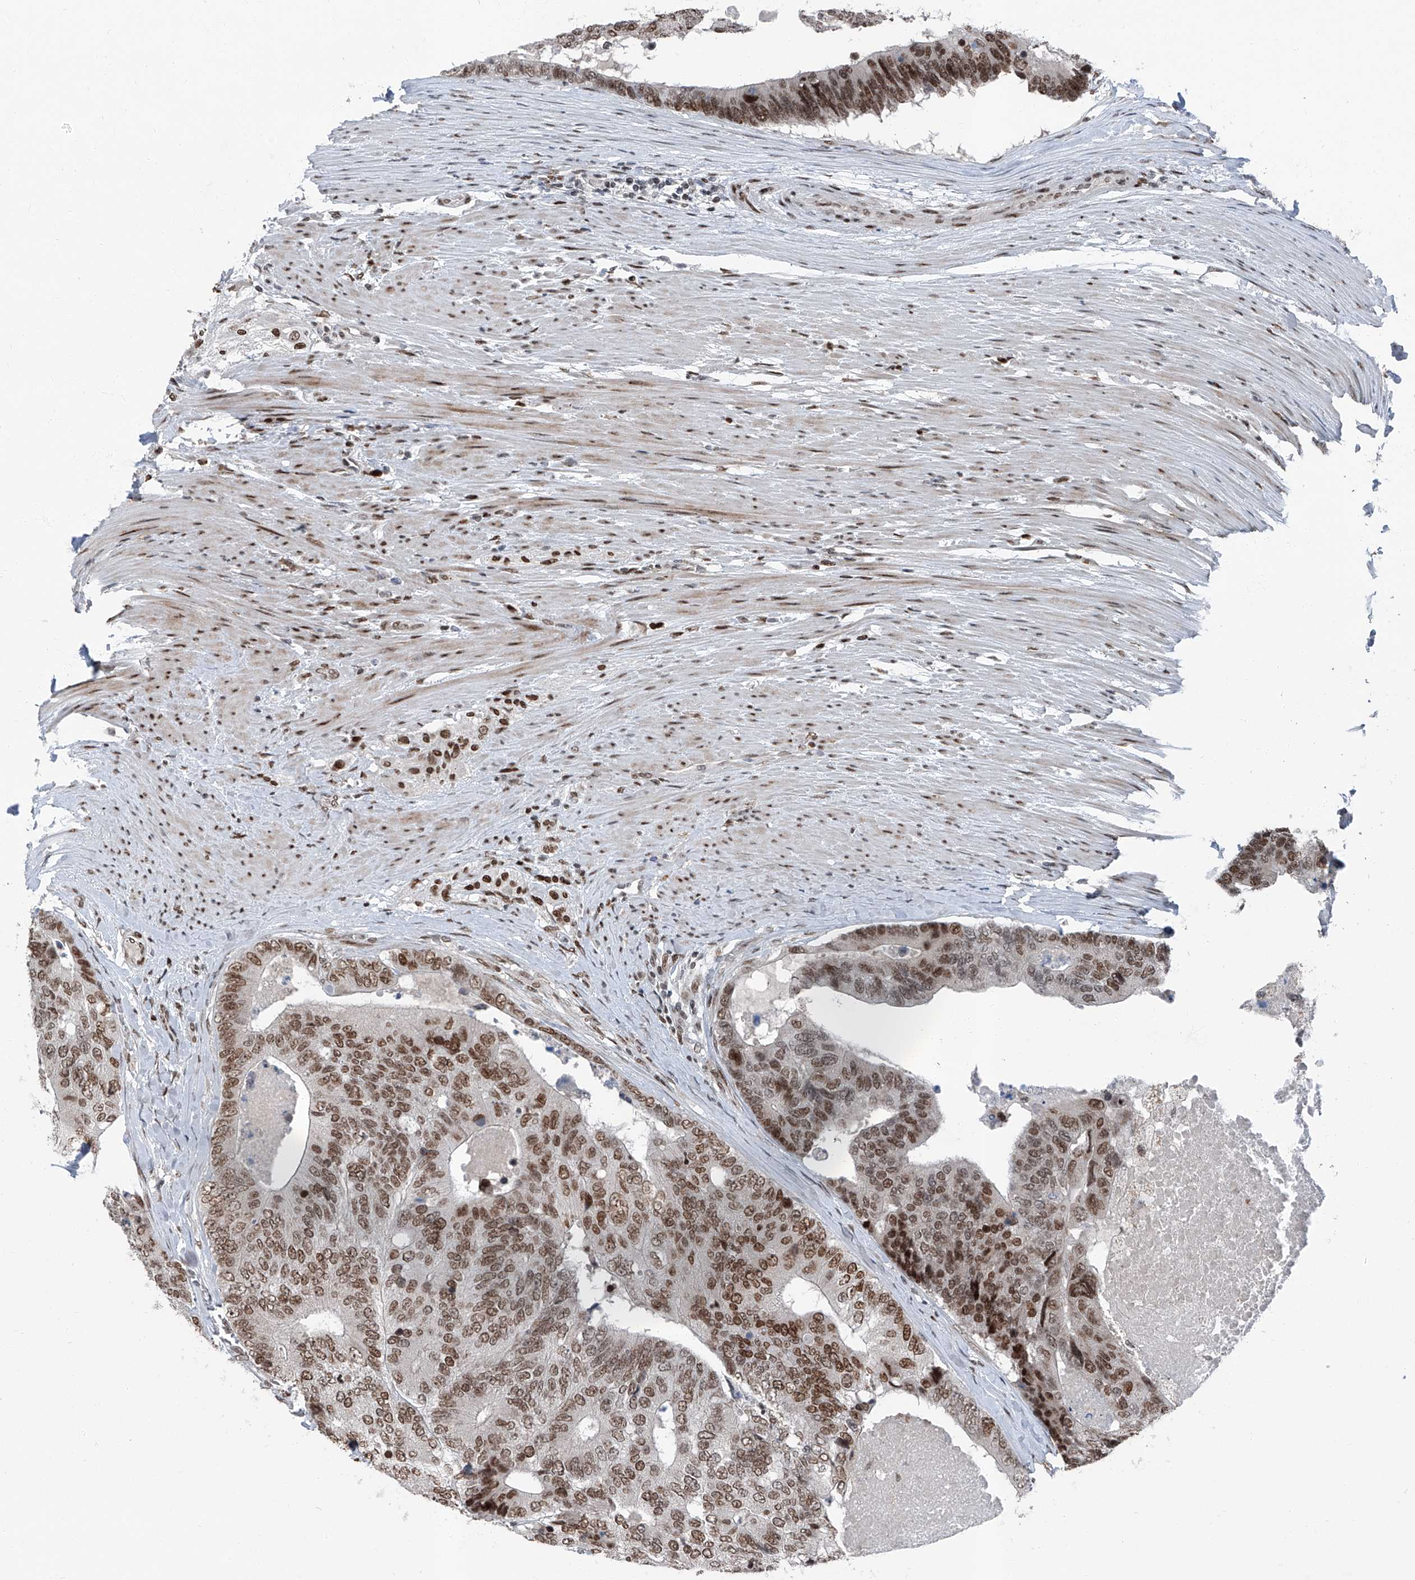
{"staining": {"intensity": "moderate", "quantity": ">75%", "location": "nuclear"}, "tissue": "colorectal cancer", "cell_type": "Tumor cells", "image_type": "cancer", "snomed": [{"axis": "morphology", "description": "Adenocarcinoma, NOS"}, {"axis": "topography", "description": "Colon"}], "caption": "Protein staining exhibits moderate nuclear expression in approximately >75% of tumor cells in colorectal cancer (adenocarcinoma). Nuclei are stained in blue.", "gene": "BMI1", "patient": {"sex": "female", "age": 67}}